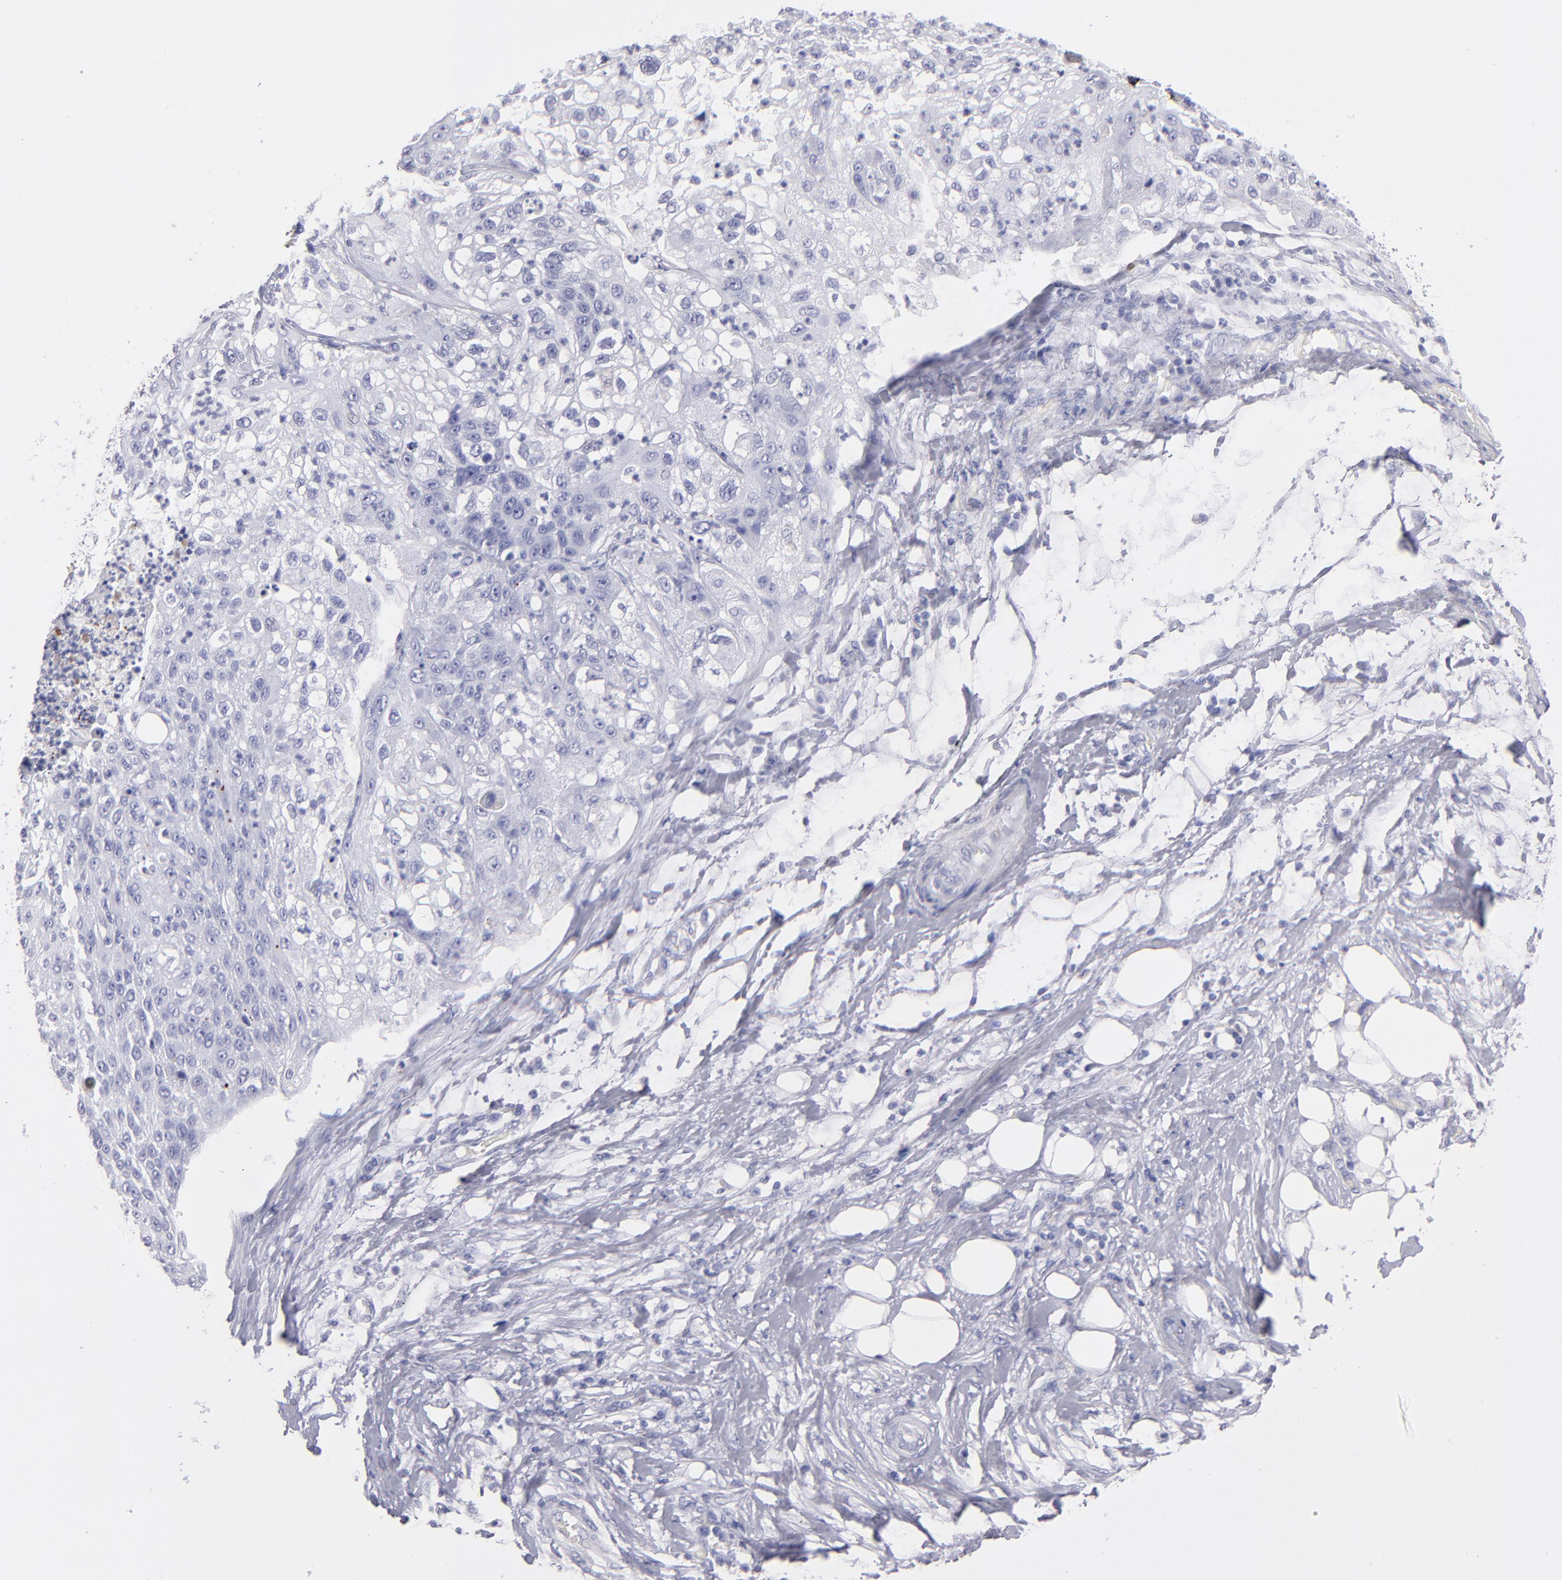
{"staining": {"intensity": "negative", "quantity": "none", "location": "none"}, "tissue": "lung cancer", "cell_type": "Tumor cells", "image_type": "cancer", "snomed": [{"axis": "morphology", "description": "Inflammation, NOS"}, {"axis": "morphology", "description": "Squamous cell carcinoma, NOS"}, {"axis": "topography", "description": "Lymph node"}, {"axis": "topography", "description": "Soft tissue"}, {"axis": "topography", "description": "Lung"}], "caption": "Immunohistochemical staining of human squamous cell carcinoma (lung) shows no significant staining in tumor cells.", "gene": "MB", "patient": {"sex": "male", "age": 66}}